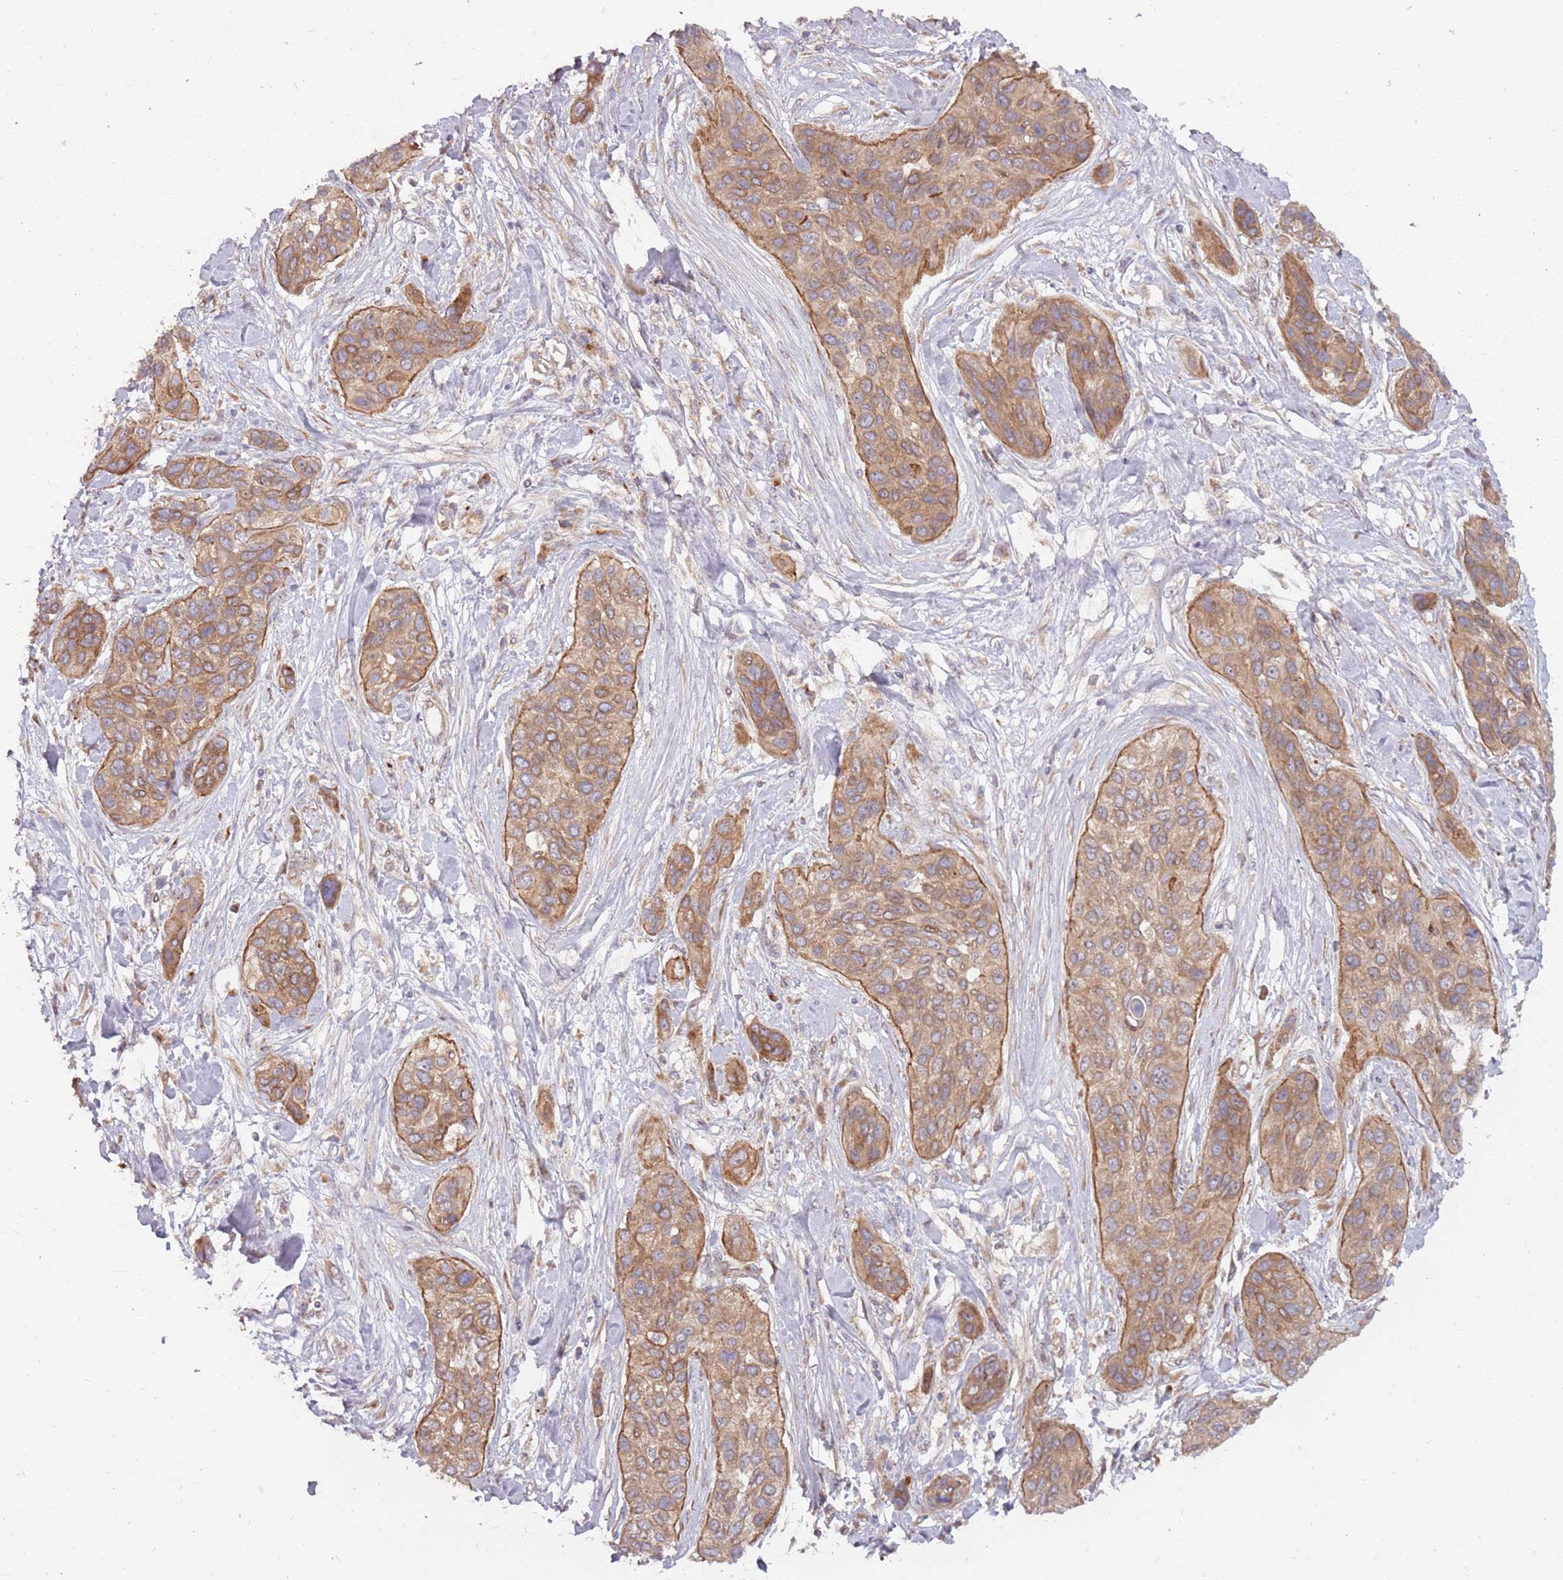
{"staining": {"intensity": "moderate", "quantity": ">75%", "location": "cytoplasmic/membranous"}, "tissue": "lung cancer", "cell_type": "Tumor cells", "image_type": "cancer", "snomed": [{"axis": "morphology", "description": "Squamous cell carcinoma, NOS"}, {"axis": "topography", "description": "Lung"}], "caption": "DAB (3,3'-diaminobenzidine) immunohistochemical staining of squamous cell carcinoma (lung) demonstrates moderate cytoplasmic/membranous protein staining in approximately >75% of tumor cells.", "gene": "PLD6", "patient": {"sex": "female", "age": 70}}